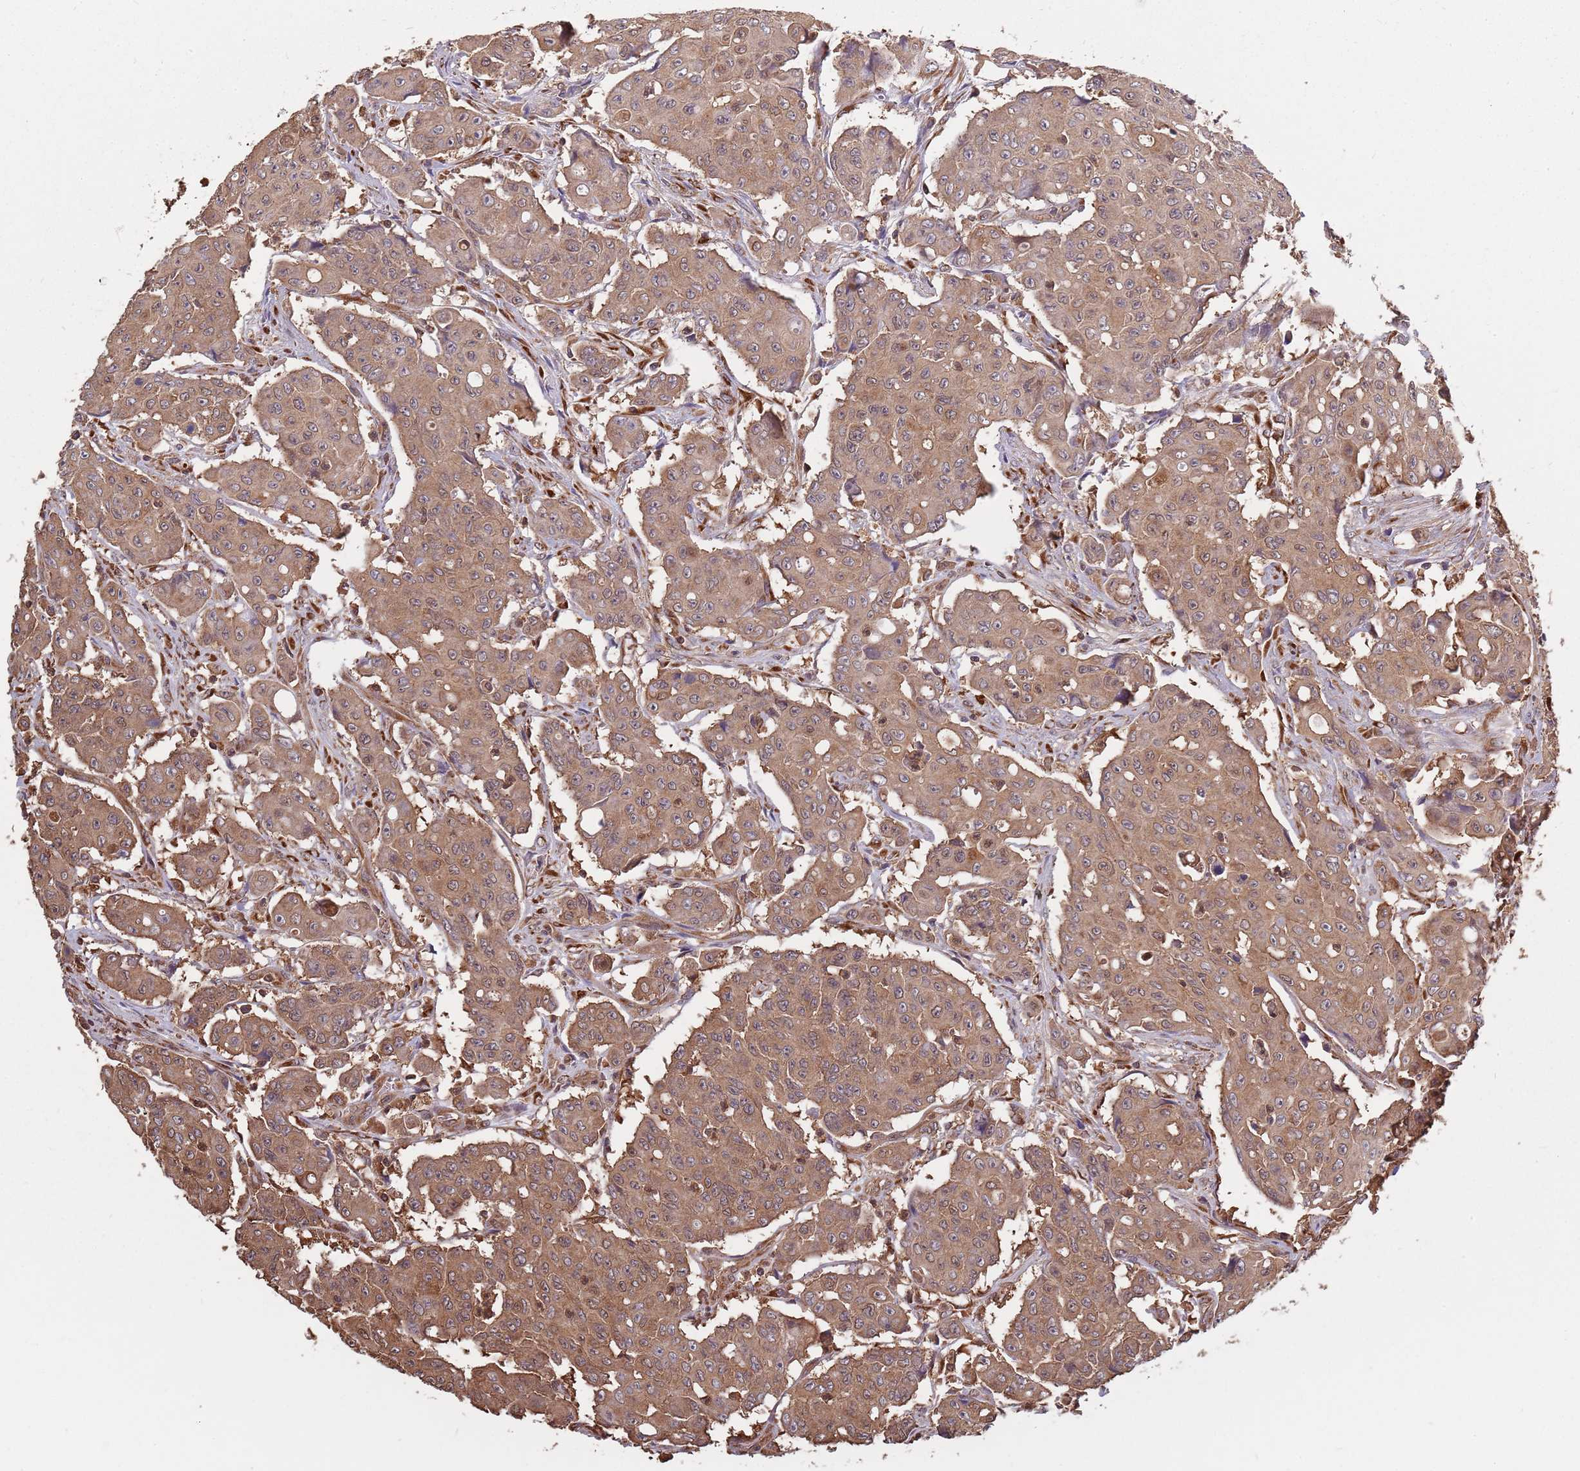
{"staining": {"intensity": "moderate", "quantity": ">75%", "location": "cytoplasmic/membranous,nuclear"}, "tissue": "colorectal cancer", "cell_type": "Tumor cells", "image_type": "cancer", "snomed": [{"axis": "morphology", "description": "Adenocarcinoma, NOS"}, {"axis": "topography", "description": "Colon"}], "caption": "Immunohistochemical staining of colorectal cancer (adenocarcinoma) exhibits medium levels of moderate cytoplasmic/membranous and nuclear protein positivity in approximately >75% of tumor cells. Ihc stains the protein in brown and the nuclei are stained blue.", "gene": "COG4", "patient": {"sex": "male", "age": 51}}